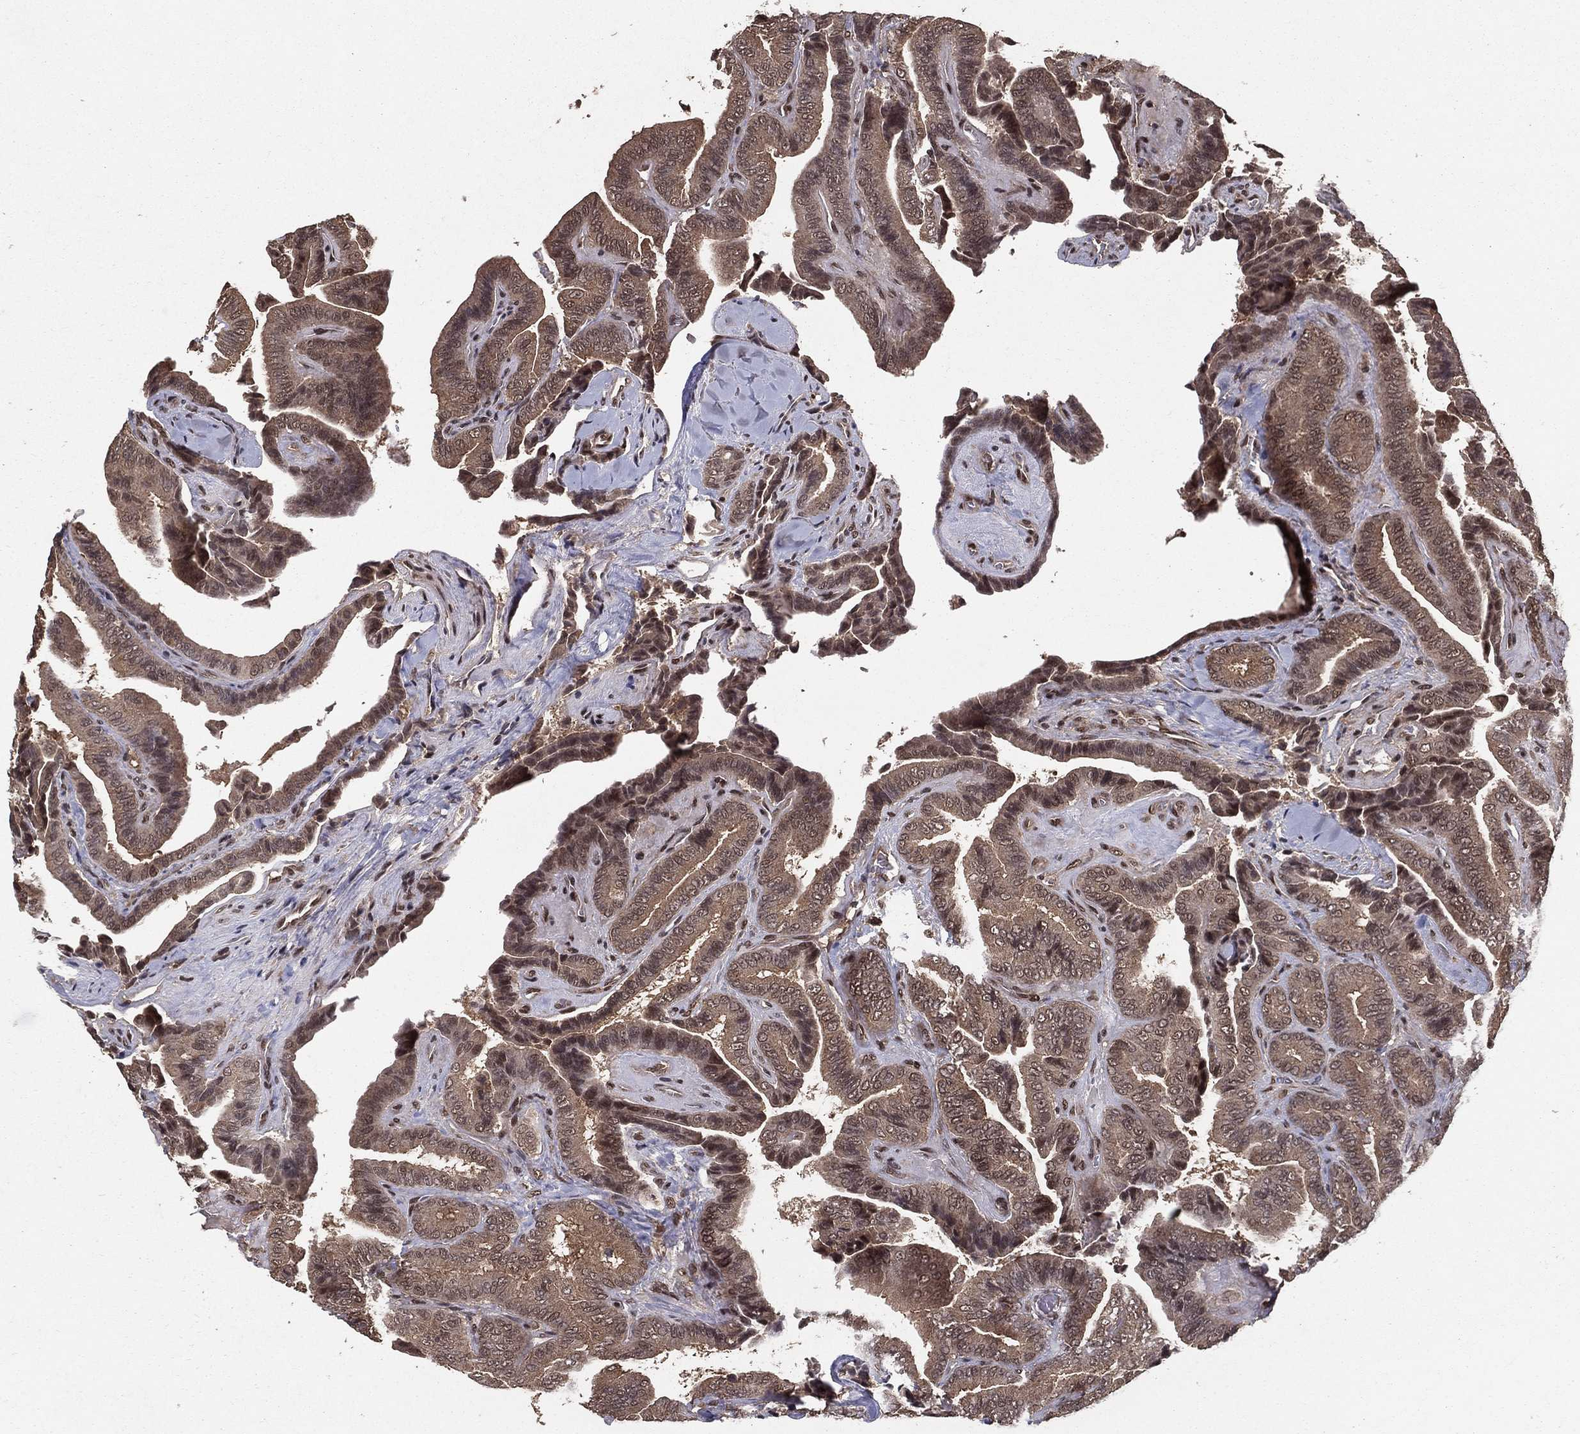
{"staining": {"intensity": "weak", "quantity": "25%-75%", "location": "cytoplasmic/membranous,nuclear"}, "tissue": "thyroid cancer", "cell_type": "Tumor cells", "image_type": "cancer", "snomed": [{"axis": "morphology", "description": "Papillary adenocarcinoma, NOS"}, {"axis": "topography", "description": "Thyroid gland"}], "caption": "This photomicrograph shows immunohistochemistry staining of human thyroid cancer (papillary adenocarcinoma), with low weak cytoplasmic/membranous and nuclear expression in about 25%-75% of tumor cells.", "gene": "CARM1", "patient": {"sex": "male", "age": 61}}